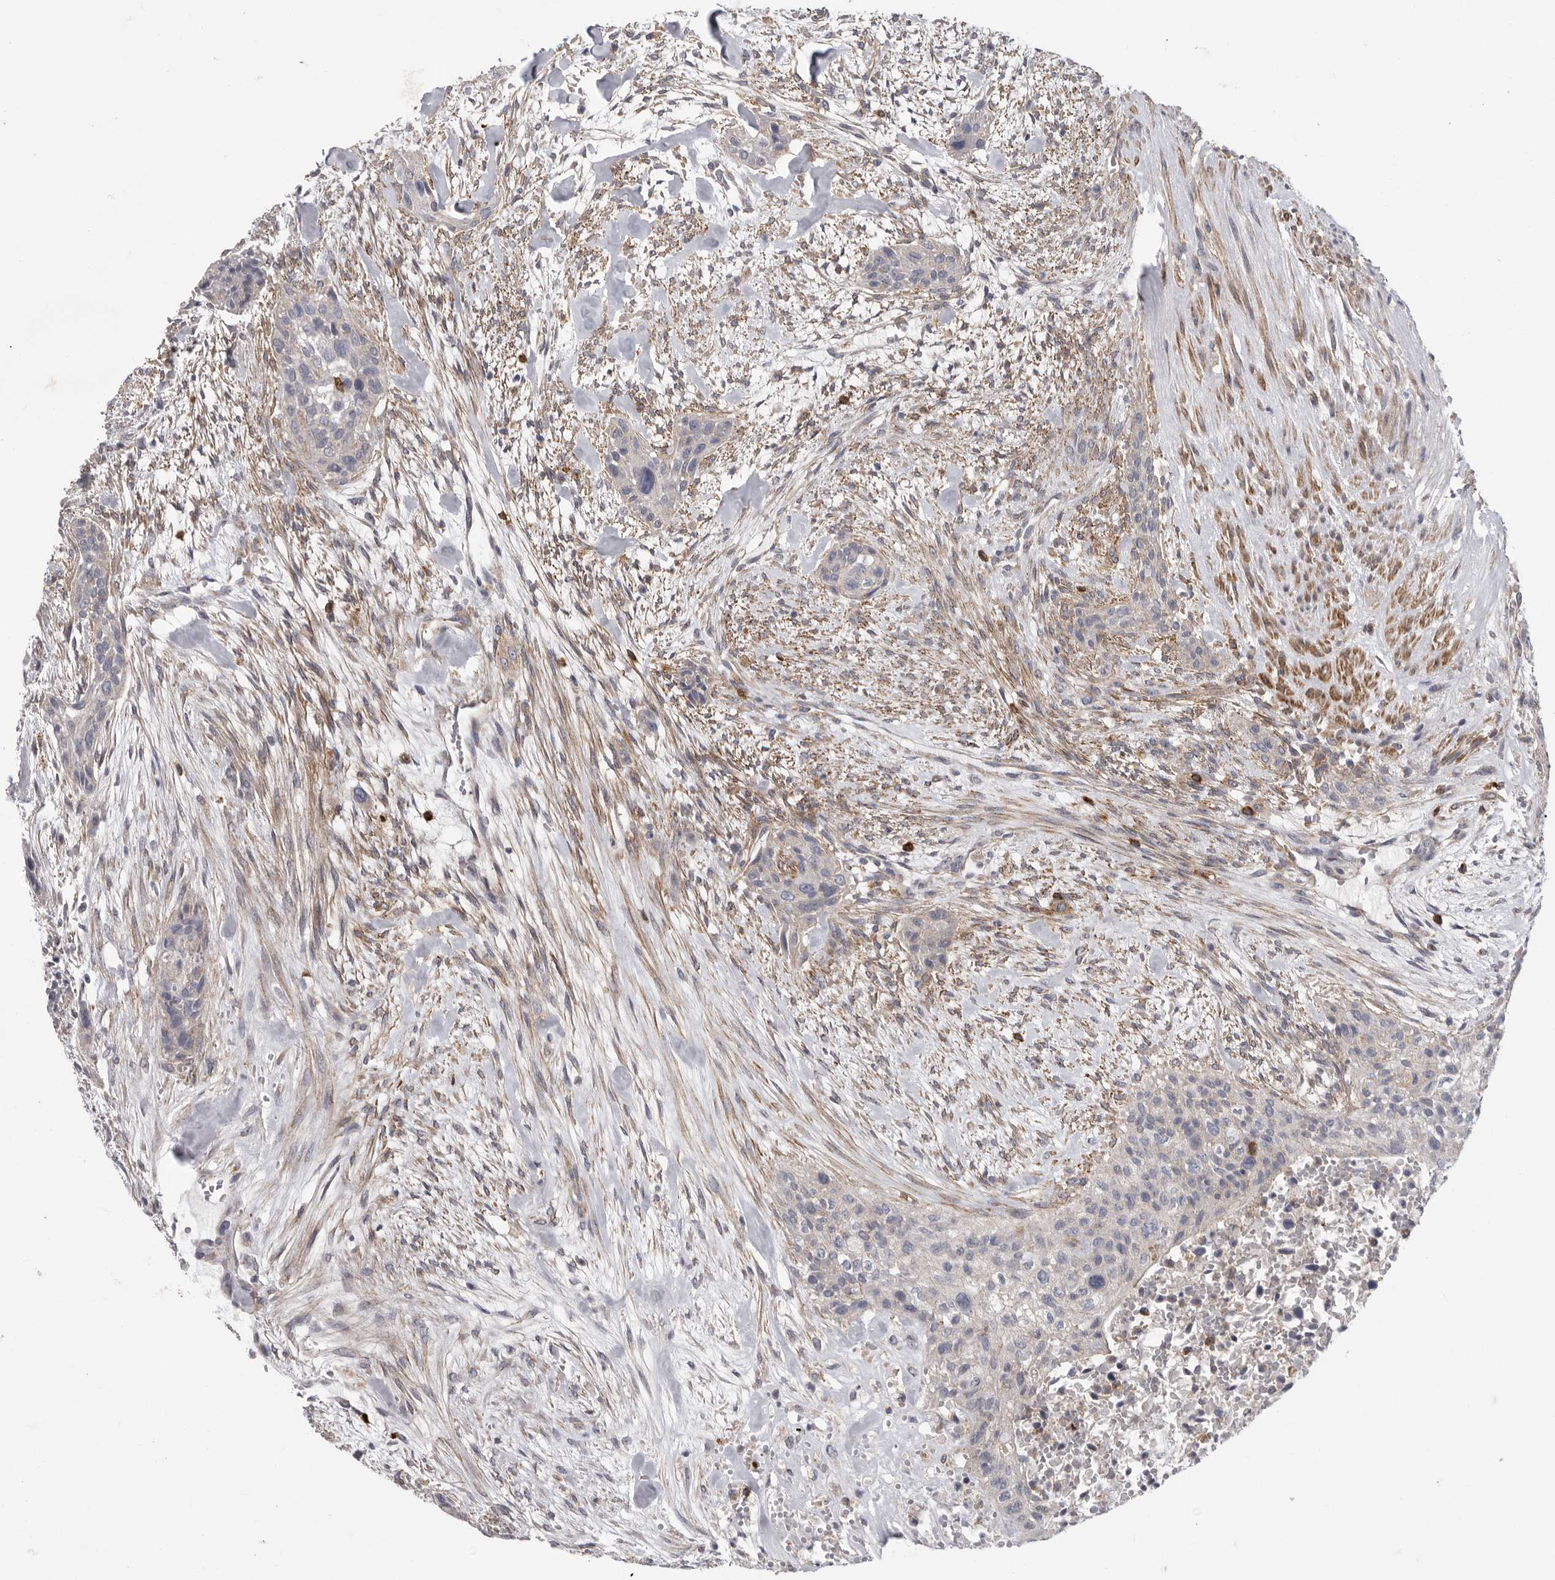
{"staining": {"intensity": "negative", "quantity": "none", "location": "none"}, "tissue": "urothelial cancer", "cell_type": "Tumor cells", "image_type": "cancer", "snomed": [{"axis": "morphology", "description": "Urothelial carcinoma, High grade"}, {"axis": "topography", "description": "Urinary bladder"}], "caption": "Tumor cells are negative for protein expression in human urothelial cancer.", "gene": "SIGLEC10", "patient": {"sex": "male", "age": 35}}